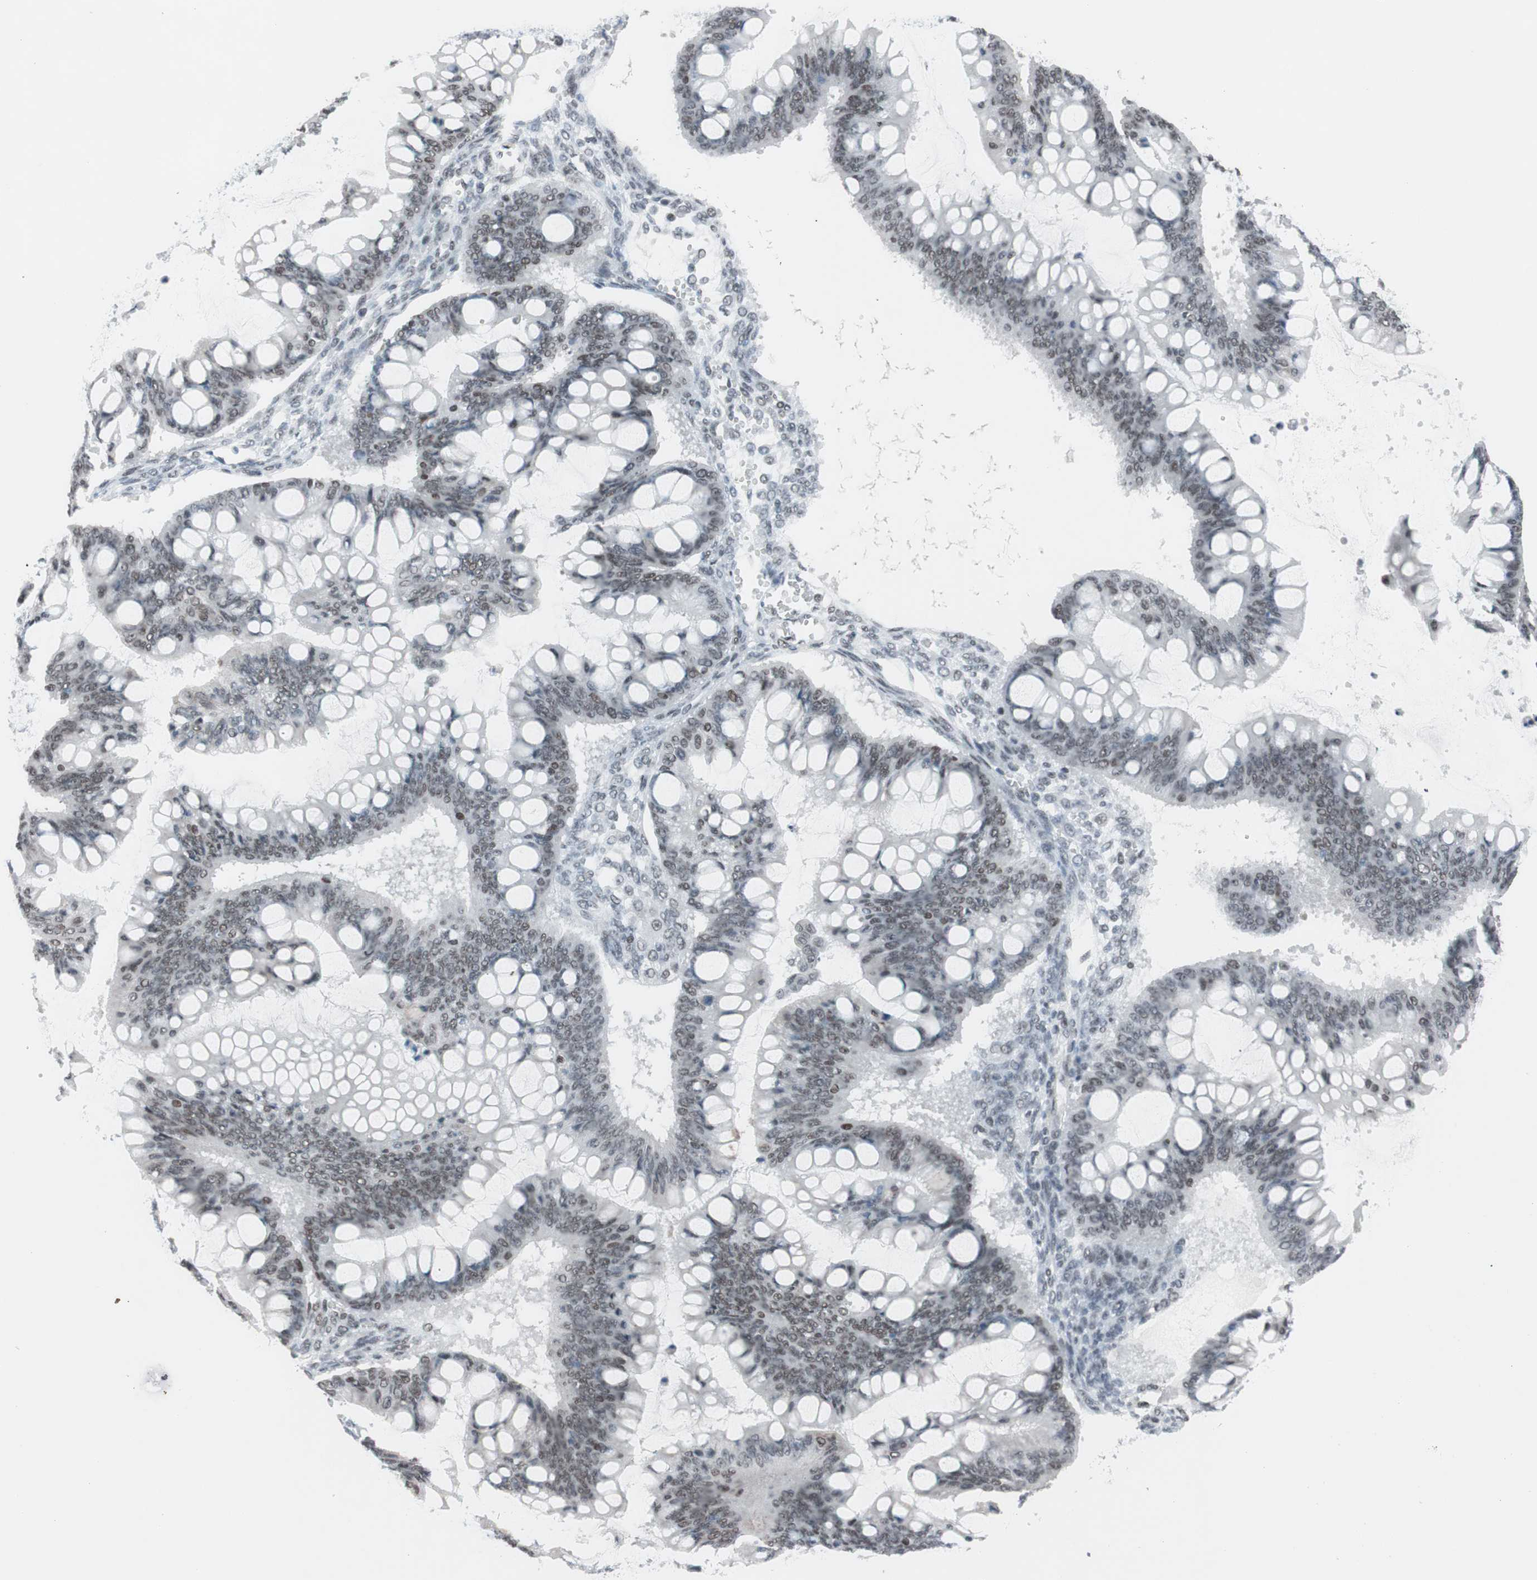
{"staining": {"intensity": "weak", "quantity": "25%-75%", "location": "nuclear"}, "tissue": "ovarian cancer", "cell_type": "Tumor cells", "image_type": "cancer", "snomed": [{"axis": "morphology", "description": "Cystadenocarcinoma, mucinous, NOS"}, {"axis": "topography", "description": "Ovary"}], "caption": "Immunohistochemistry (IHC) of human mucinous cystadenocarcinoma (ovarian) demonstrates low levels of weak nuclear staining in about 25%-75% of tumor cells.", "gene": "ARID1A", "patient": {"sex": "female", "age": 73}}